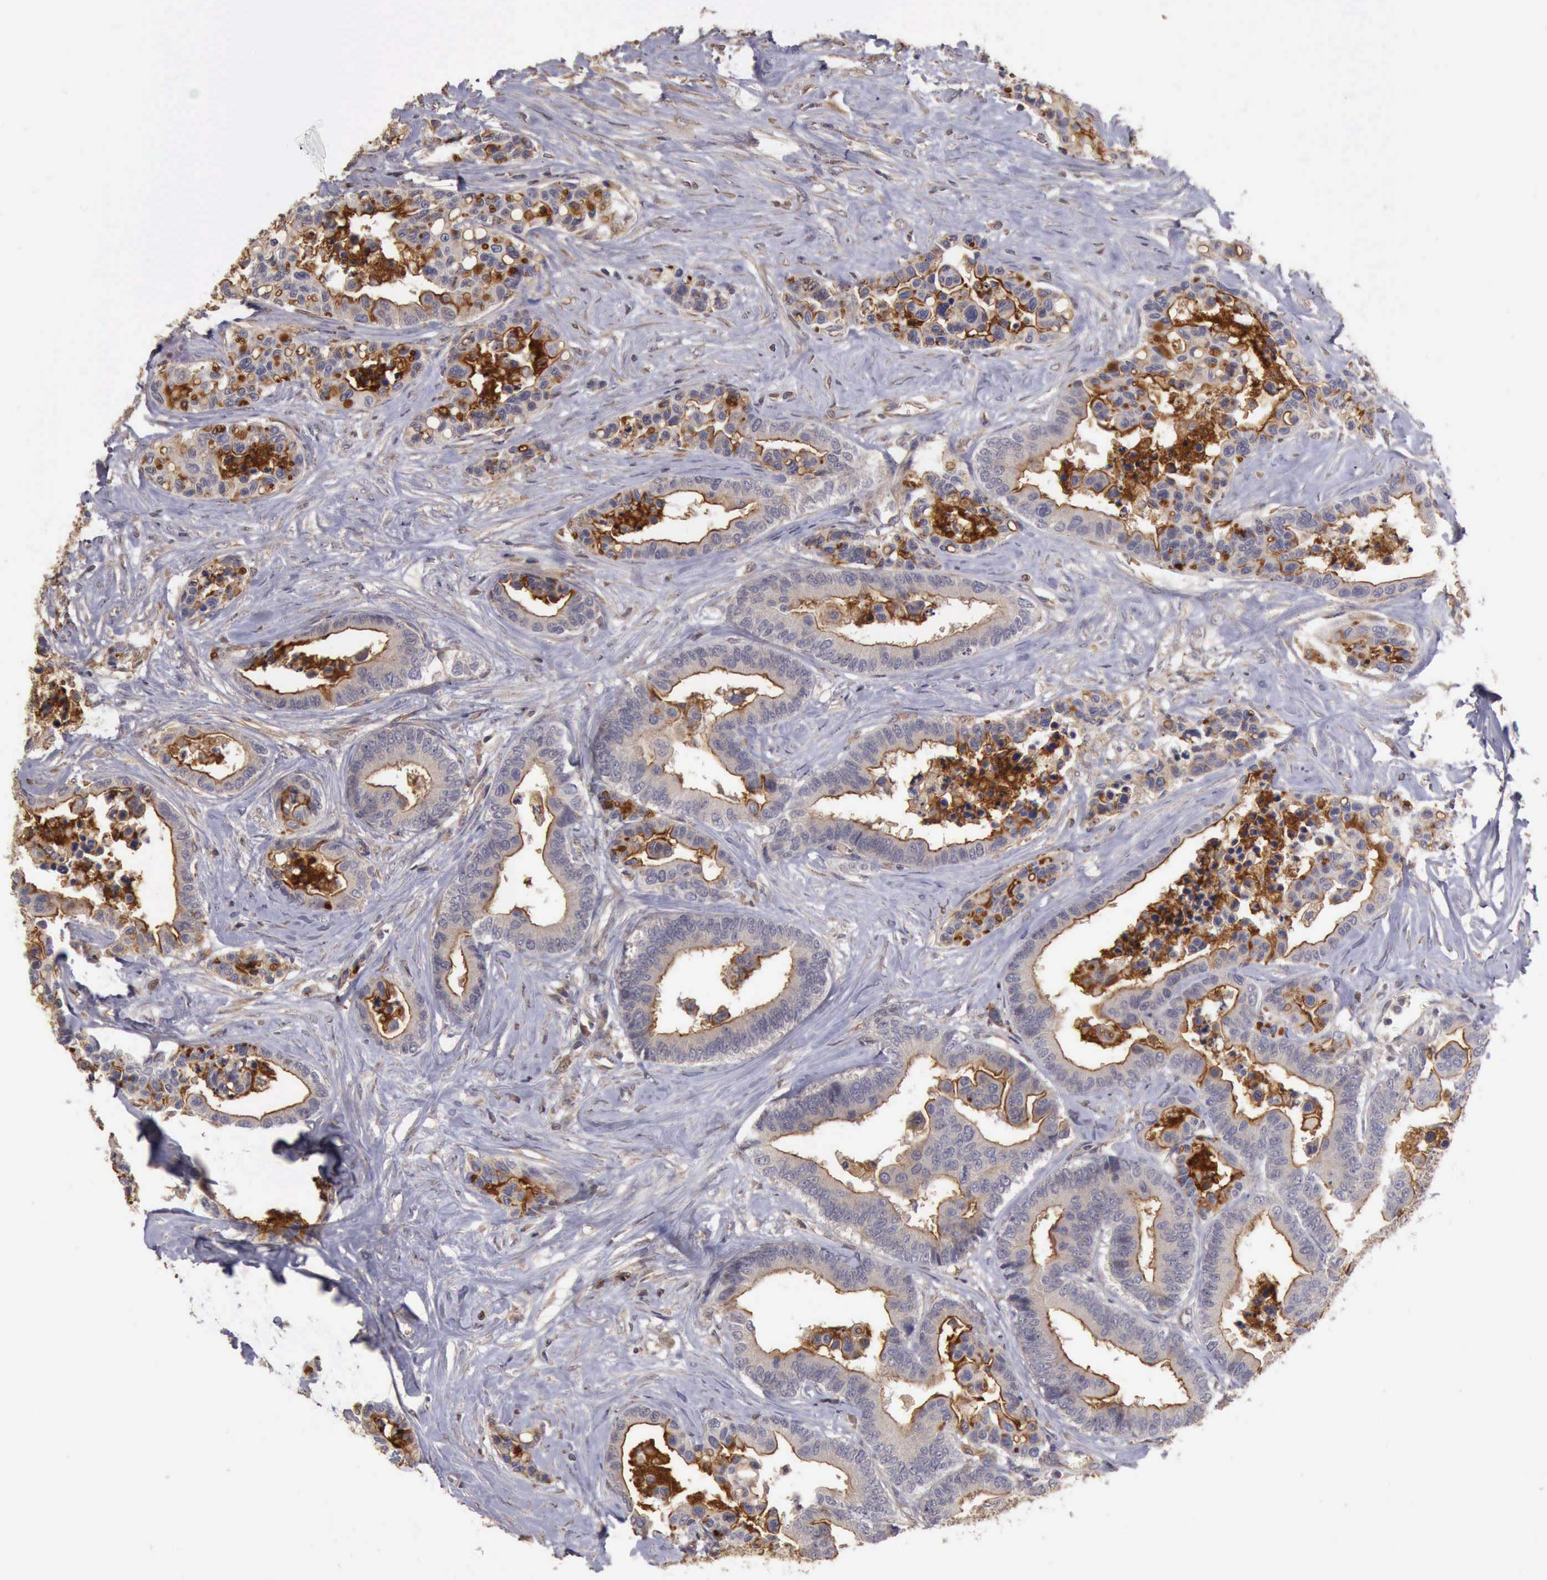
{"staining": {"intensity": "negative", "quantity": "none", "location": "none"}, "tissue": "colorectal cancer", "cell_type": "Tumor cells", "image_type": "cancer", "snomed": [{"axis": "morphology", "description": "Adenocarcinoma, NOS"}, {"axis": "topography", "description": "Colon"}], "caption": "An immunohistochemistry micrograph of colorectal cancer (adenocarcinoma) is shown. There is no staining in tumor cells of colorectal cancer (adenocarcinoma).", "gene": "BMX", "patient": {"sex": "male", "age": 82}}